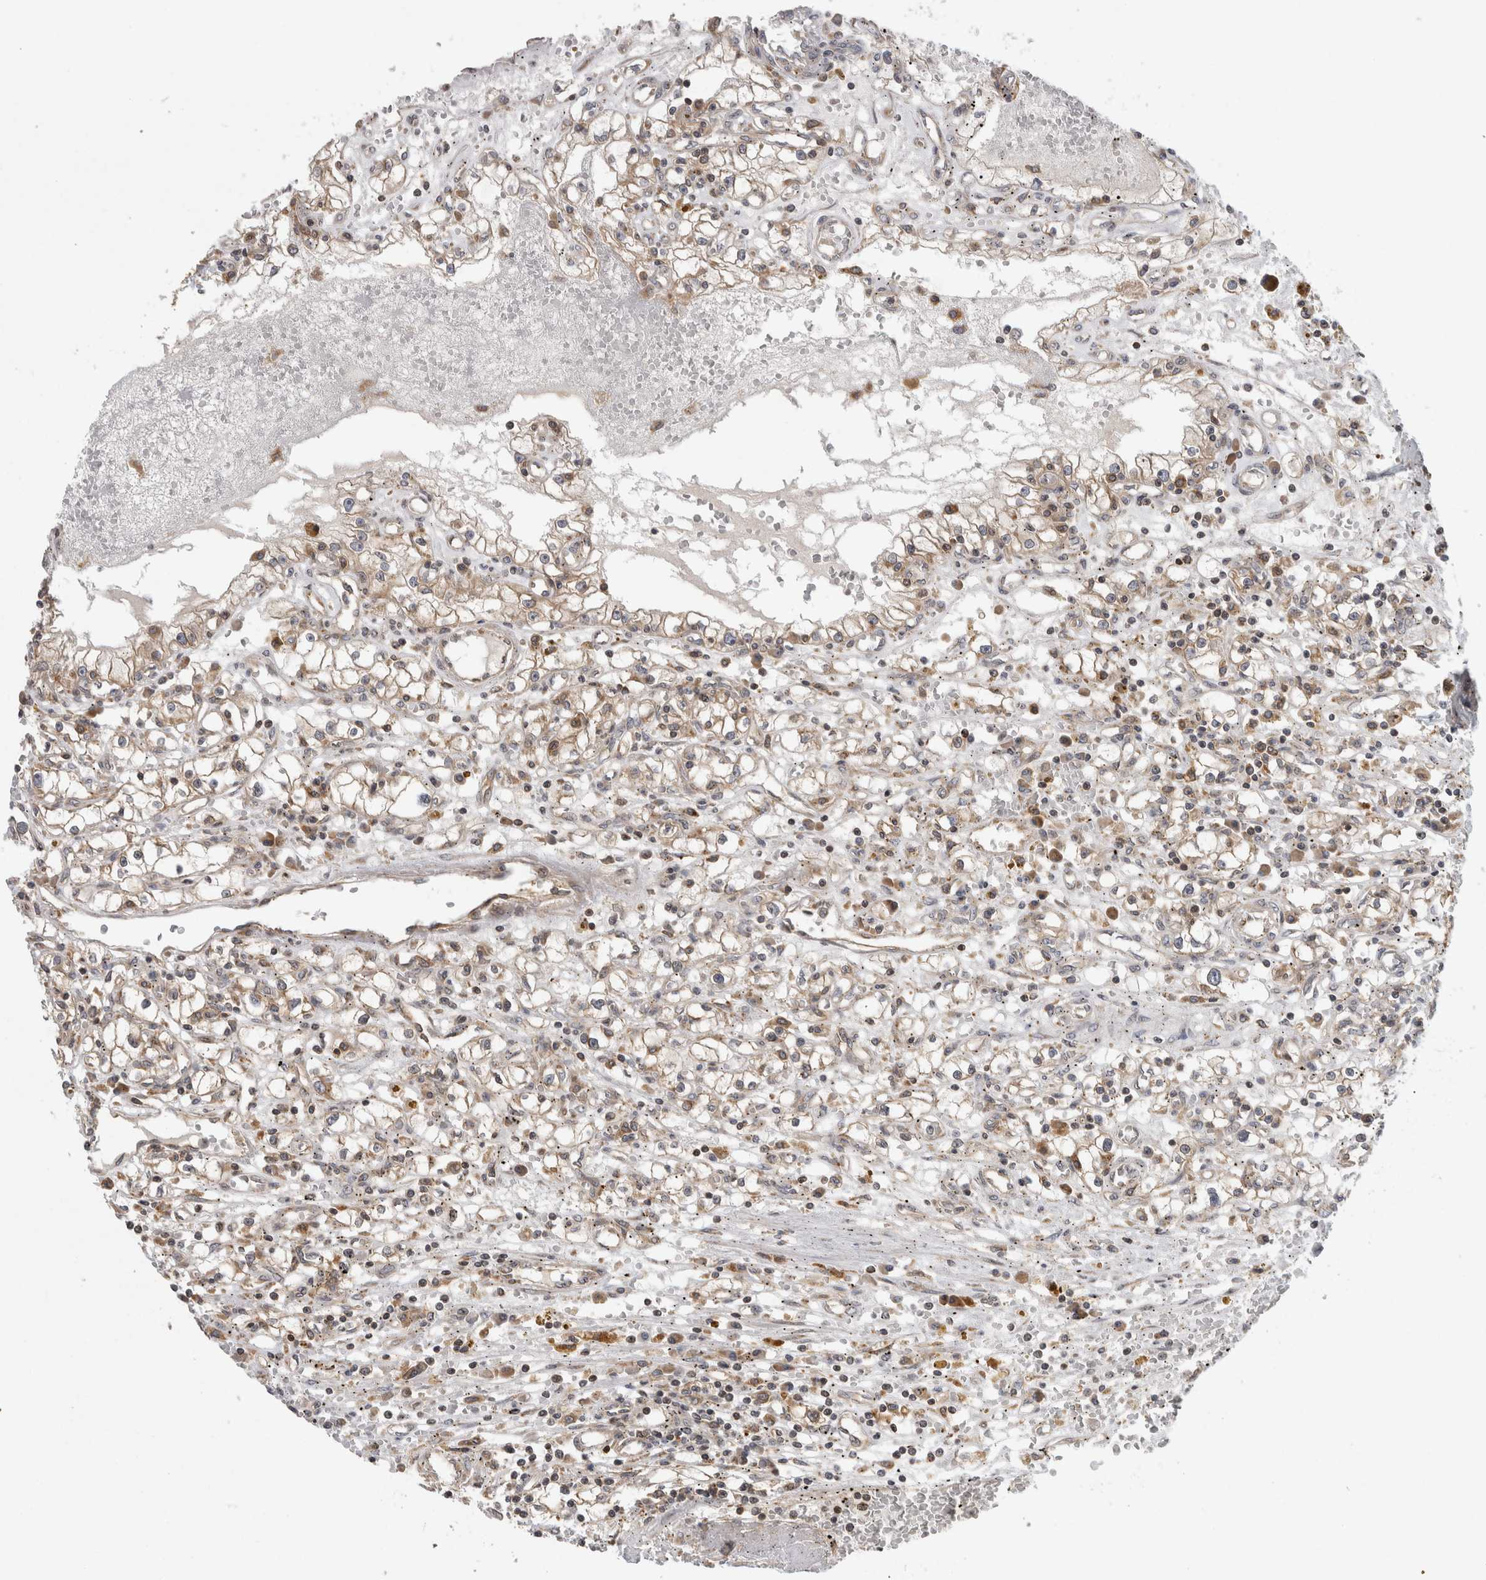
{"staining": {"intensity": "moderate", "quantity": ">75%", "location": "cytoplasmic/membranous"}, "tissue": "renal cancer", "cell_type": "Tumor cells", "image_type": "cancer", "snomed": [{"axis": "morphology", "description": "Adenocarcinoma, NOS"}, {"axis": "topography", "description": "Kidney"}], "caption": "Immunohistochemical staining of renal adenocarcinoma demonstrates medium levels of moderate cytoplasmic/membranous expression in about >75% of tumor cells. The protein is shown in brown color, while the nuclei are stained blue.", "gene": "PARP6", "patient": {"sex": "male", "age": 56}}